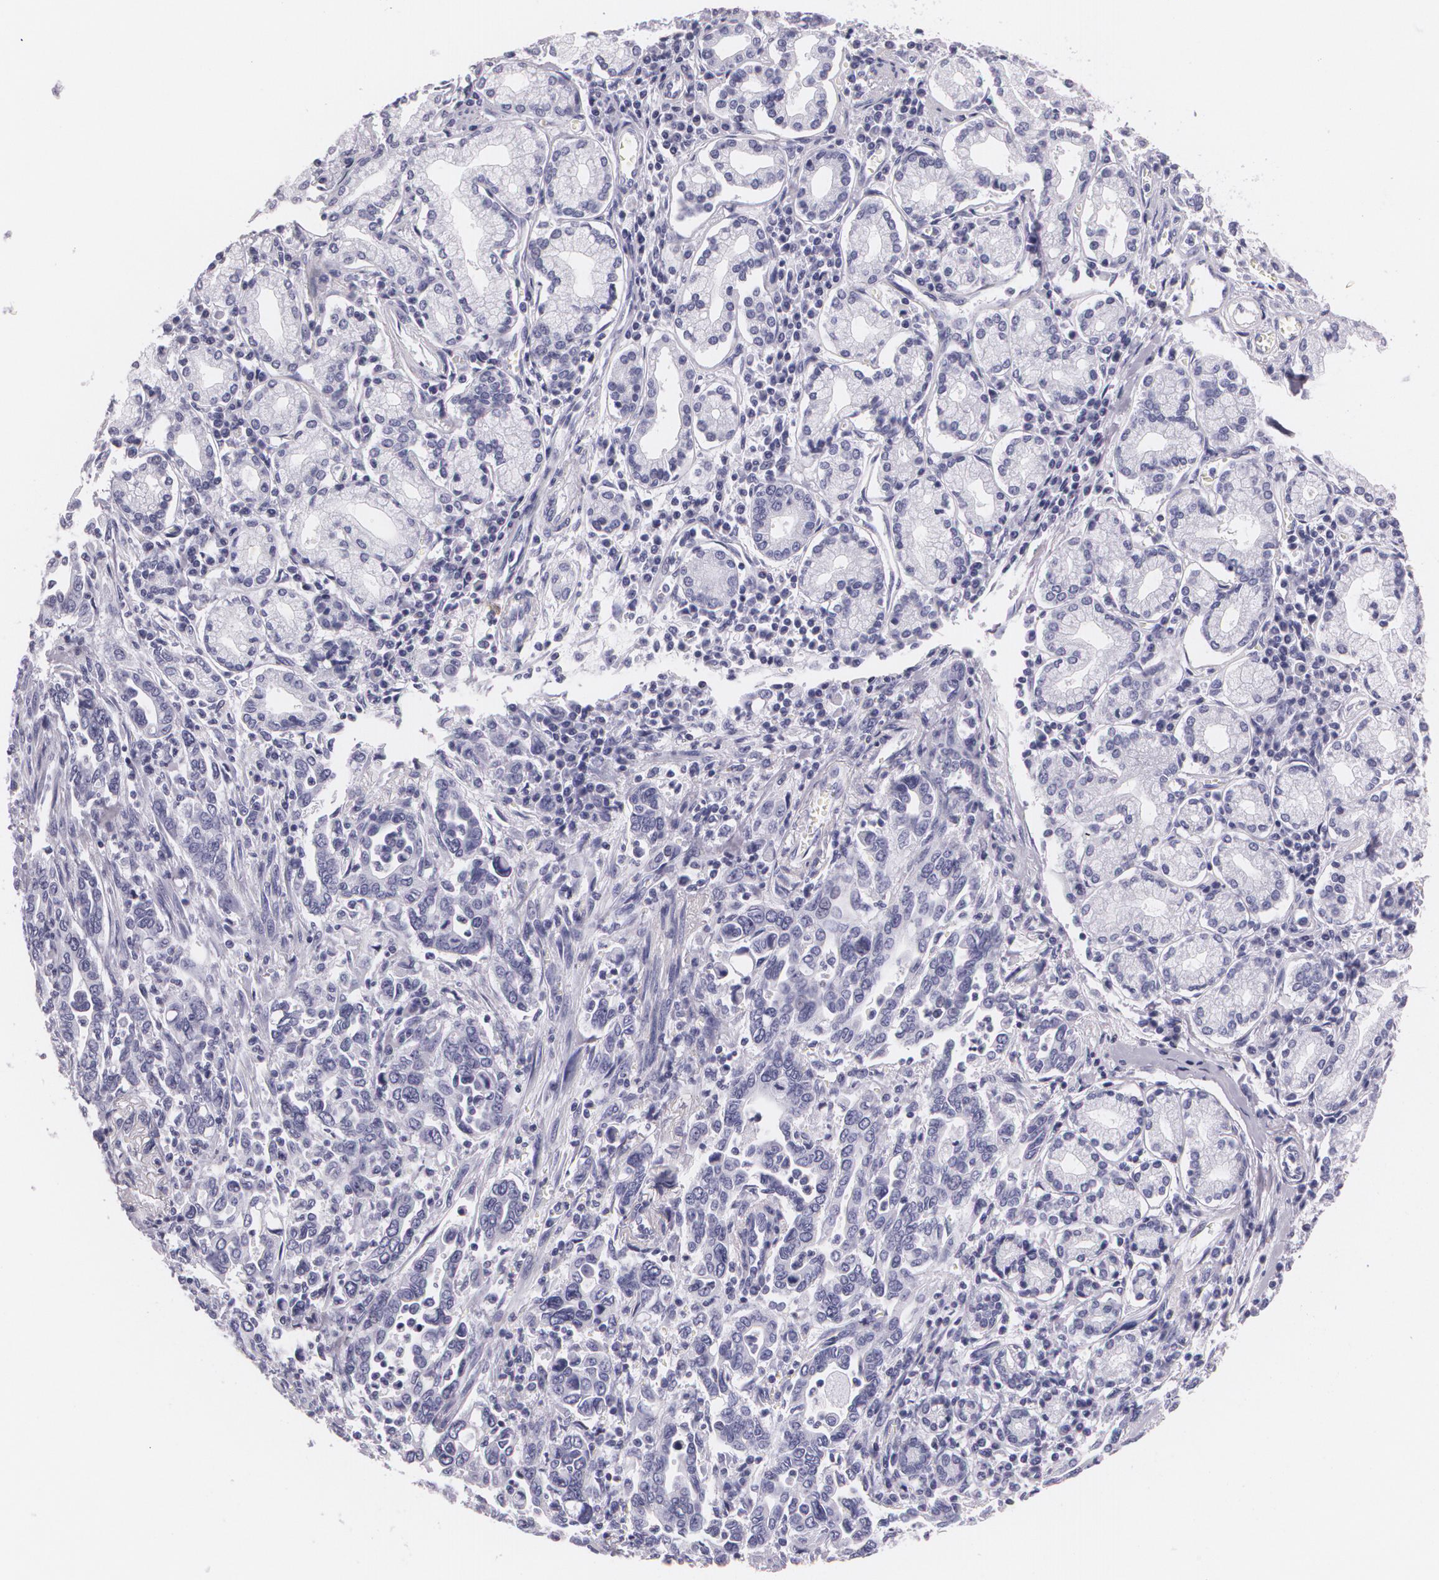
{"staining": {"intensity": "negative", "quantity": "none", "location": "none"}, "tissue": "pancreatic cancer", "cell_type": "Tumor cells", "image_type": "cancer", "snomed": [{"axis": "morphology", "description": "Adenocarcinoma, NOS"}, {"axis": "topography", "description": "Pancreas"}], "caption": "Tumor cells show no significant staining in pancreatic cancer (adenocarcinoma). (DAB immunohistochemistry (IHC), high magnification).", "gene": "DLG4", "patient": {"sex": "female", "age": 57}}